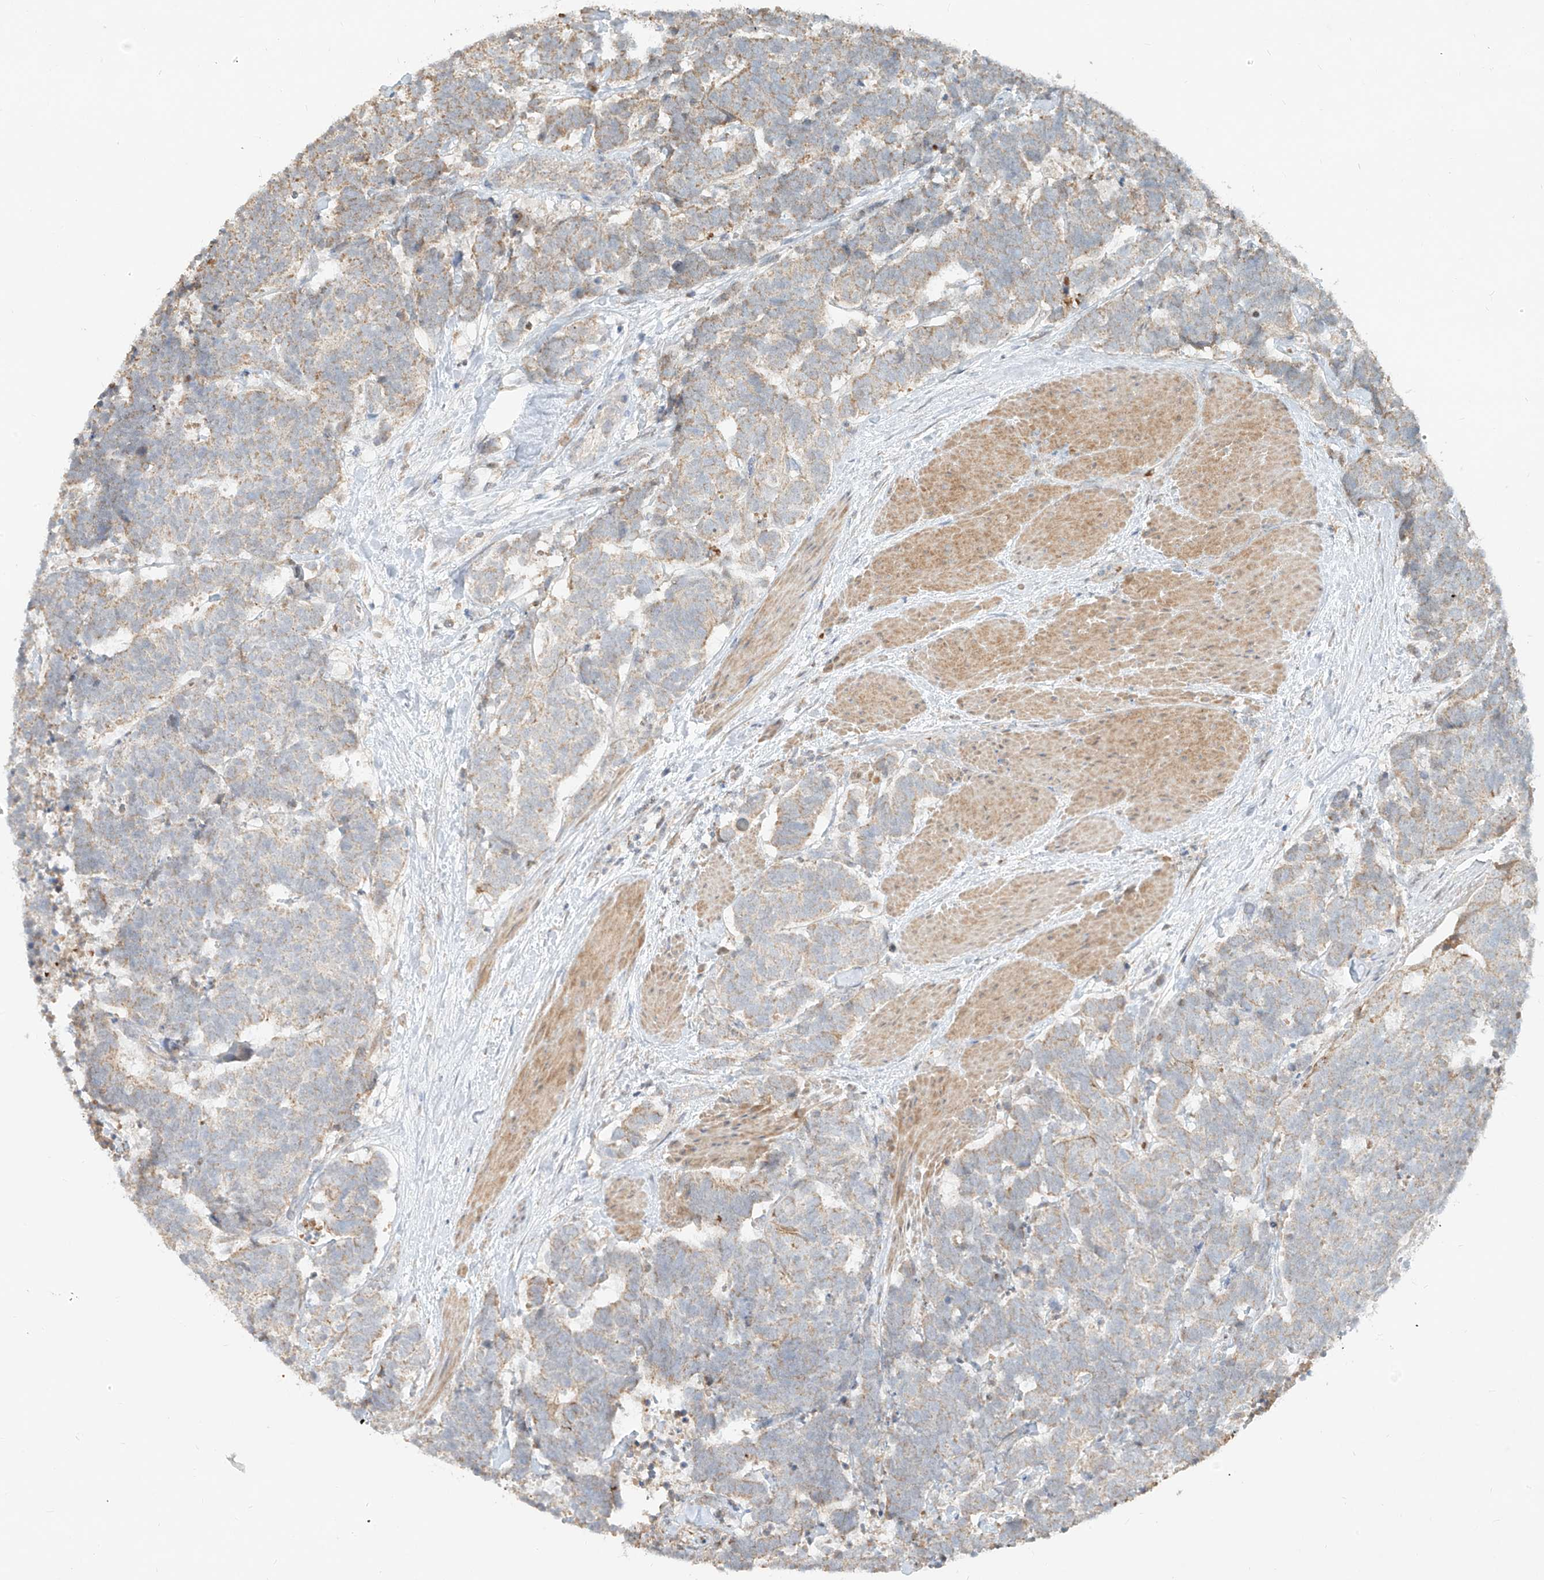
{"staining": {"intensity": "weak", "quantity": "<25%", "location": "cytoplasmic/membranous"}, "tissue": "carcinoid", "cell_type": "Tumor cells", "image_type": "cancer", "snomed": [{"axis": "morphology", "description": "Carcinoma, NOS"}, {"axis": "morphology", "description": "Carcinoid, malignant, NOS"}, {"axis": "topography", "description": "Urinary bladder"}], "caption": "This is an immunohistochemistry (IHC) photomicrograph of human carcinoid. There is no expression in tumor cells.", "gene": "KPNA7", "patient": {"sex": "male", "age": 57}}